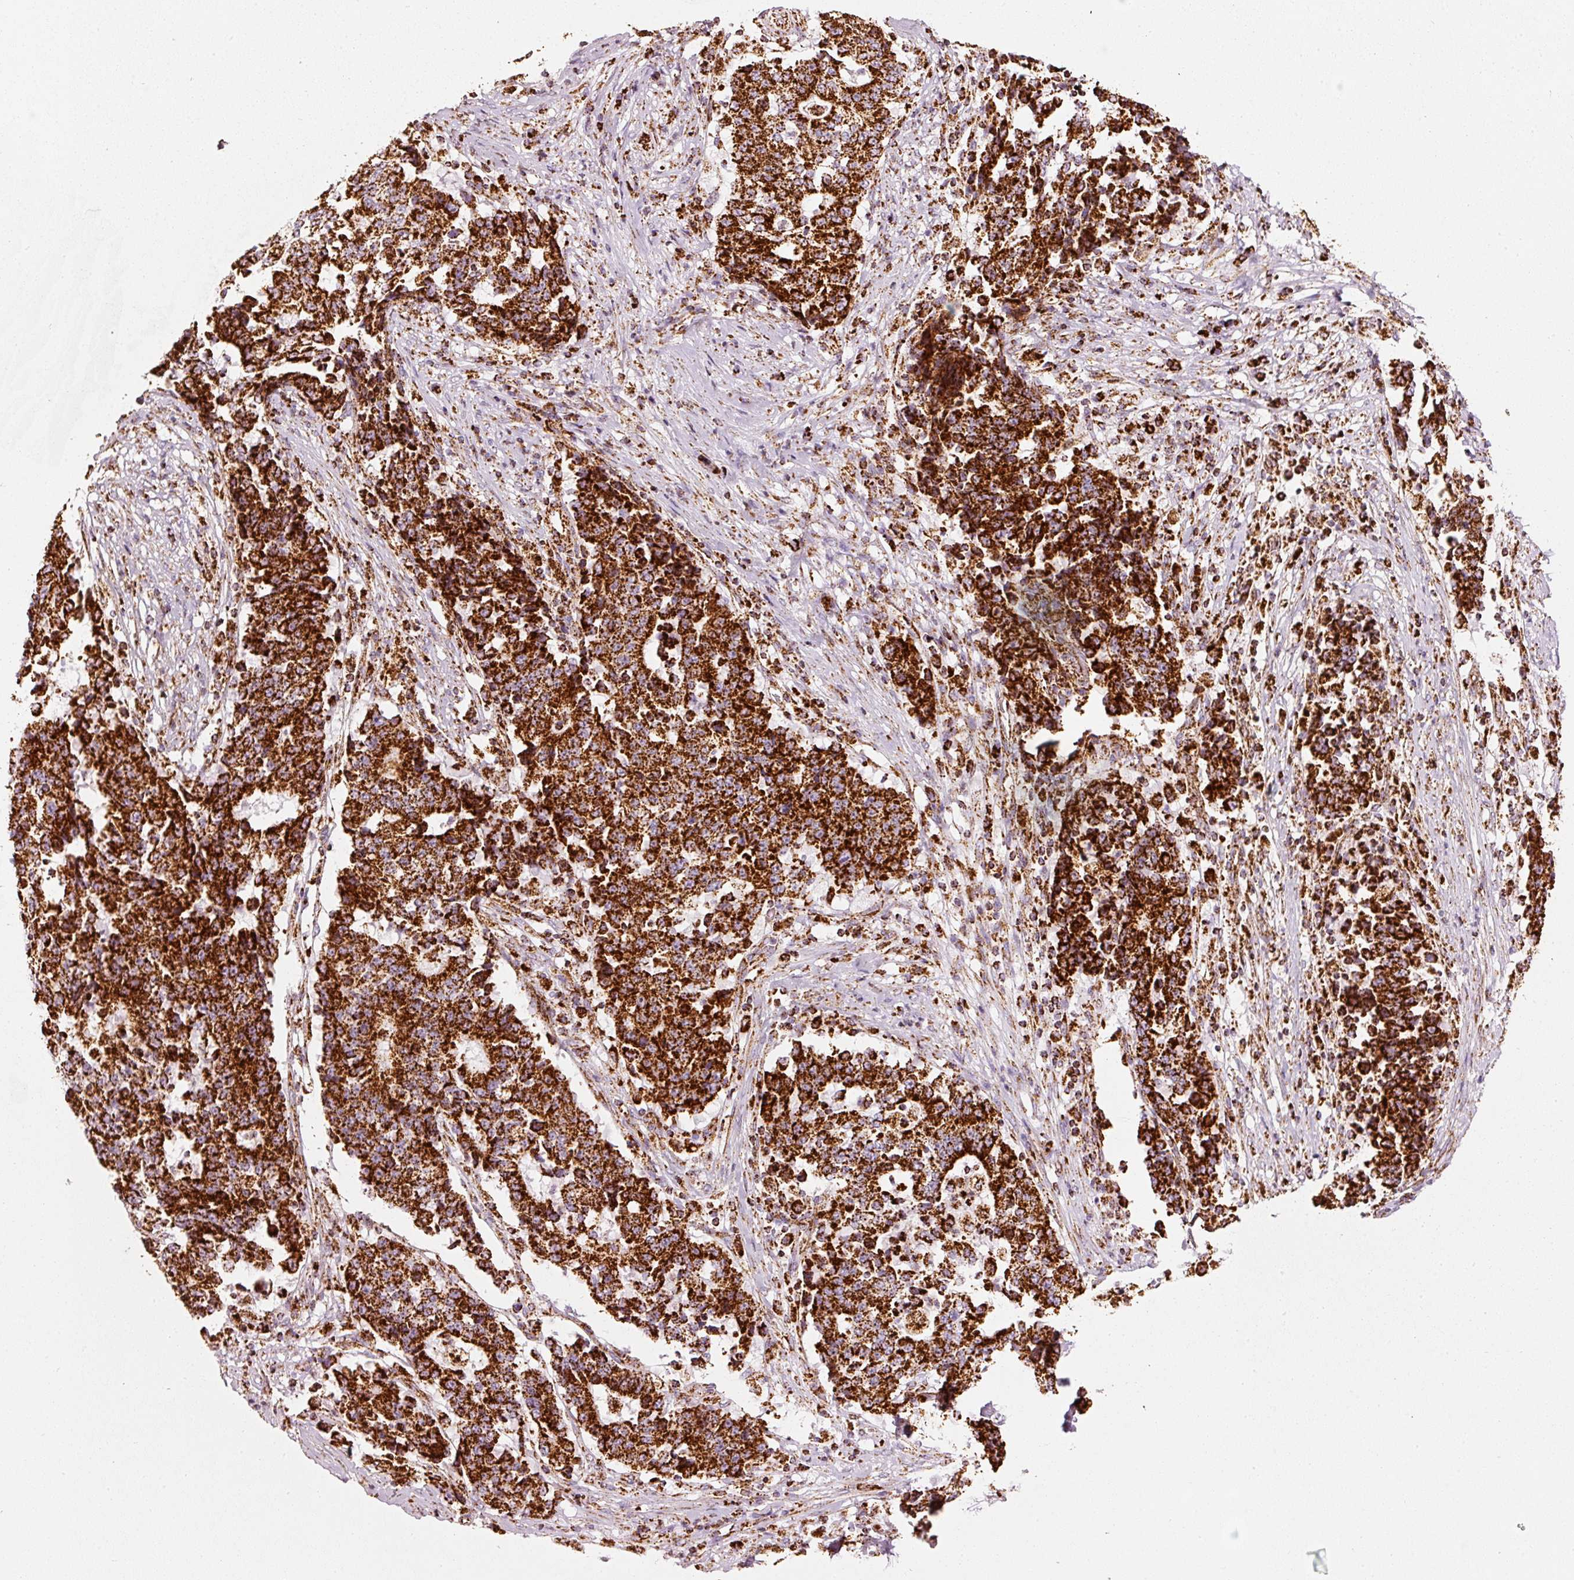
{"staining": {"intensity": "strong", "quantity": ">75%", "location": "cytoplasmic/membranous"}, "tissue": "stomach cancer", "cell_type": "Tumor cells", "image_type": "cancer", "snomed": [{"axis": "morphology", "description": "Adenocarcinoma, NOS"}, {"axis": "topography", "description": "Stomach"}], "caption": "Protein expression analysis of stomach cancer demonstrates strong cytoplasmic/membranous staining in approximately >75% of tumor cells.", "gene": "UQCRC1", "patient": {"sex": "male", "age": 59}}